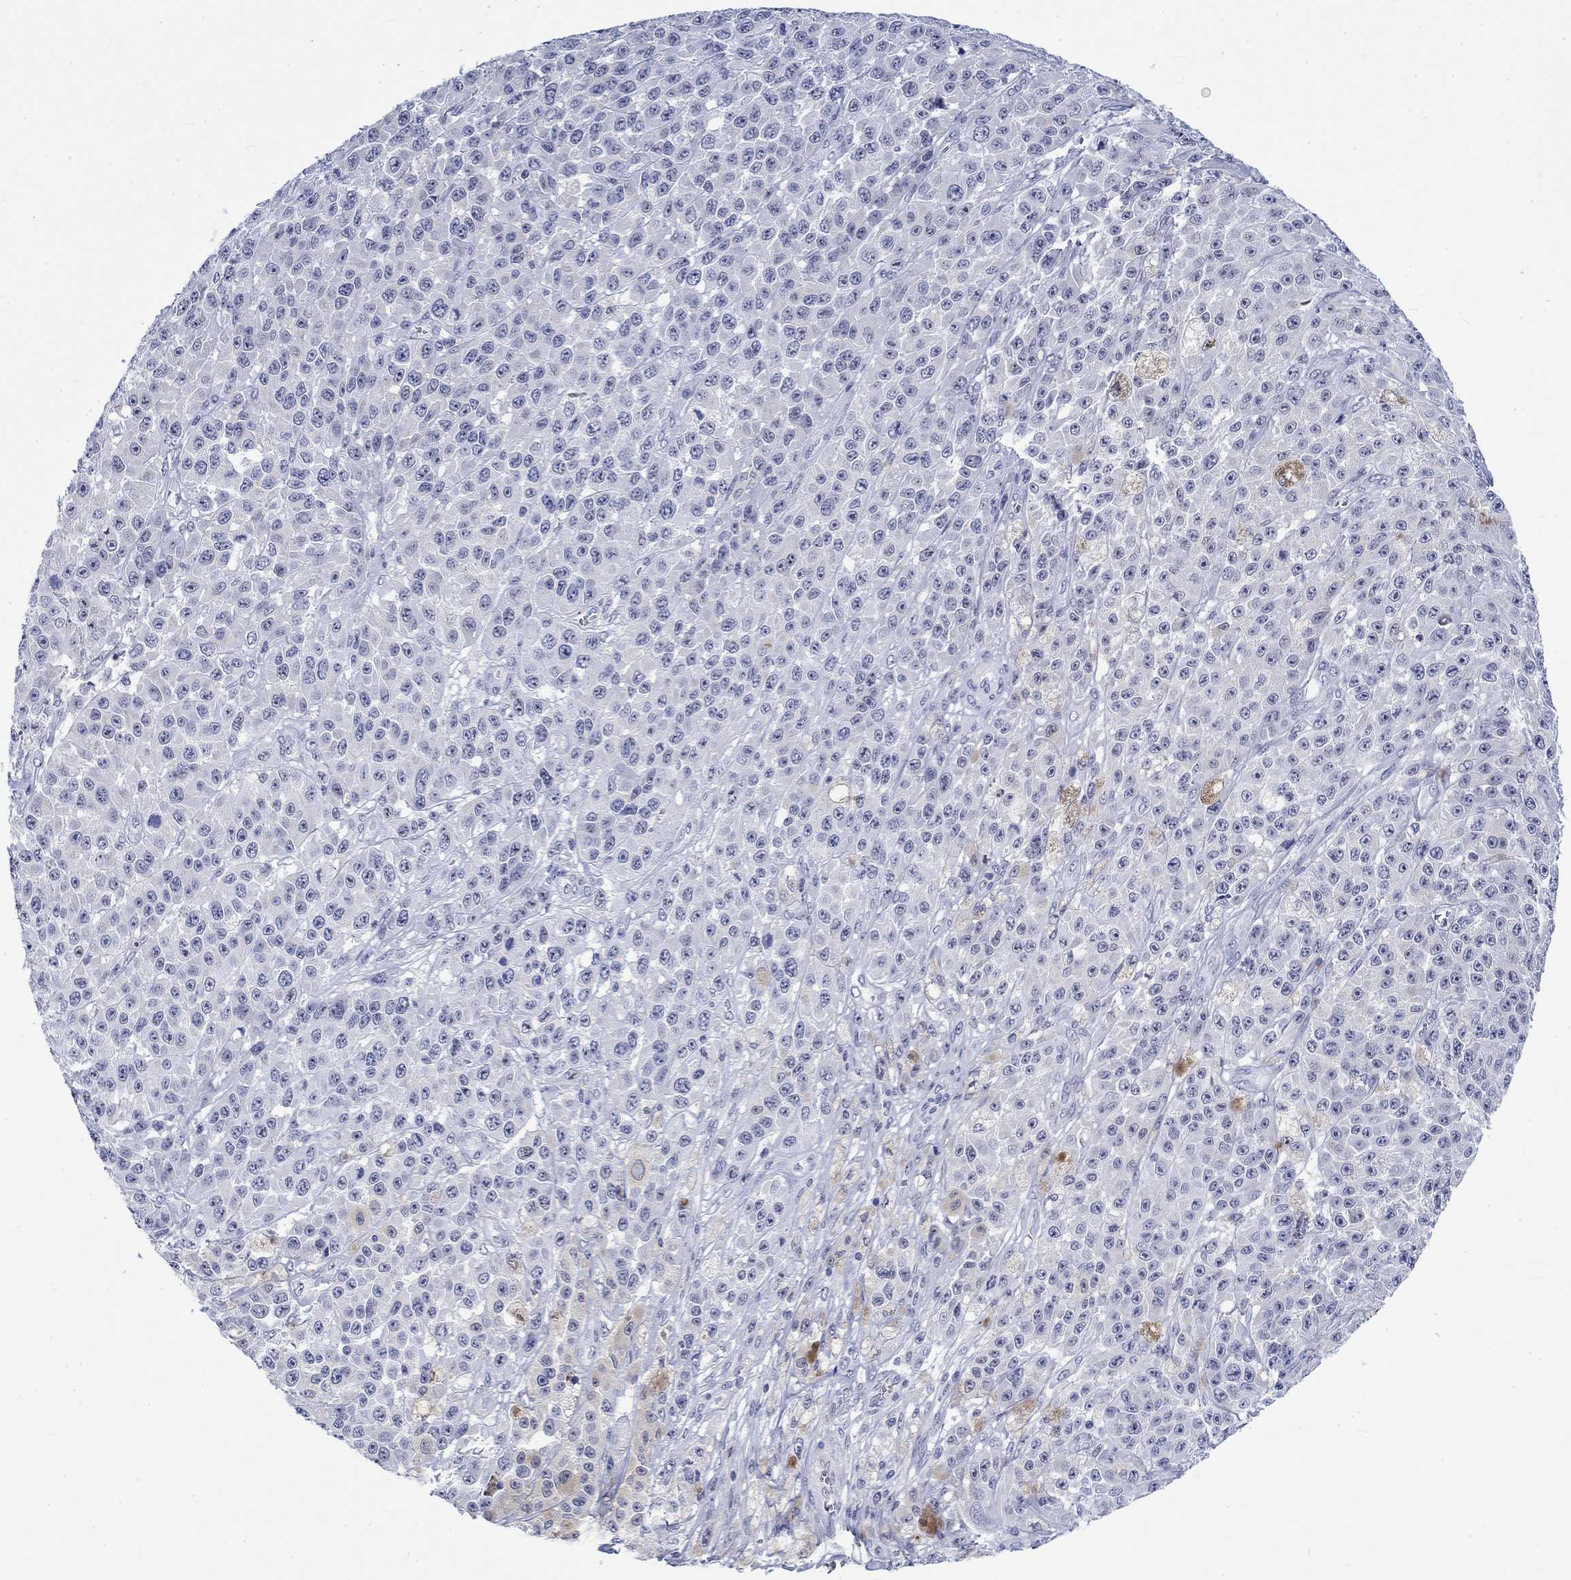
{"staining": {"intensity": "negative", "quantity": "none", "location": "none"}, "tissue": "melanoma", "cell_type": "Tumor cells", "image_type": "cancer", "snomed": [{"axis": "morphology", "description": "Malignant melanoma, NOS"}, {"axis": "topography", "description": "Skin"}], "caption": "Immunohistochemical staining of malignant melanoma exhibits no significant expression in tumor cells.", "gene": "KRT76", "patient": {"sex": "female", "age": 58}}